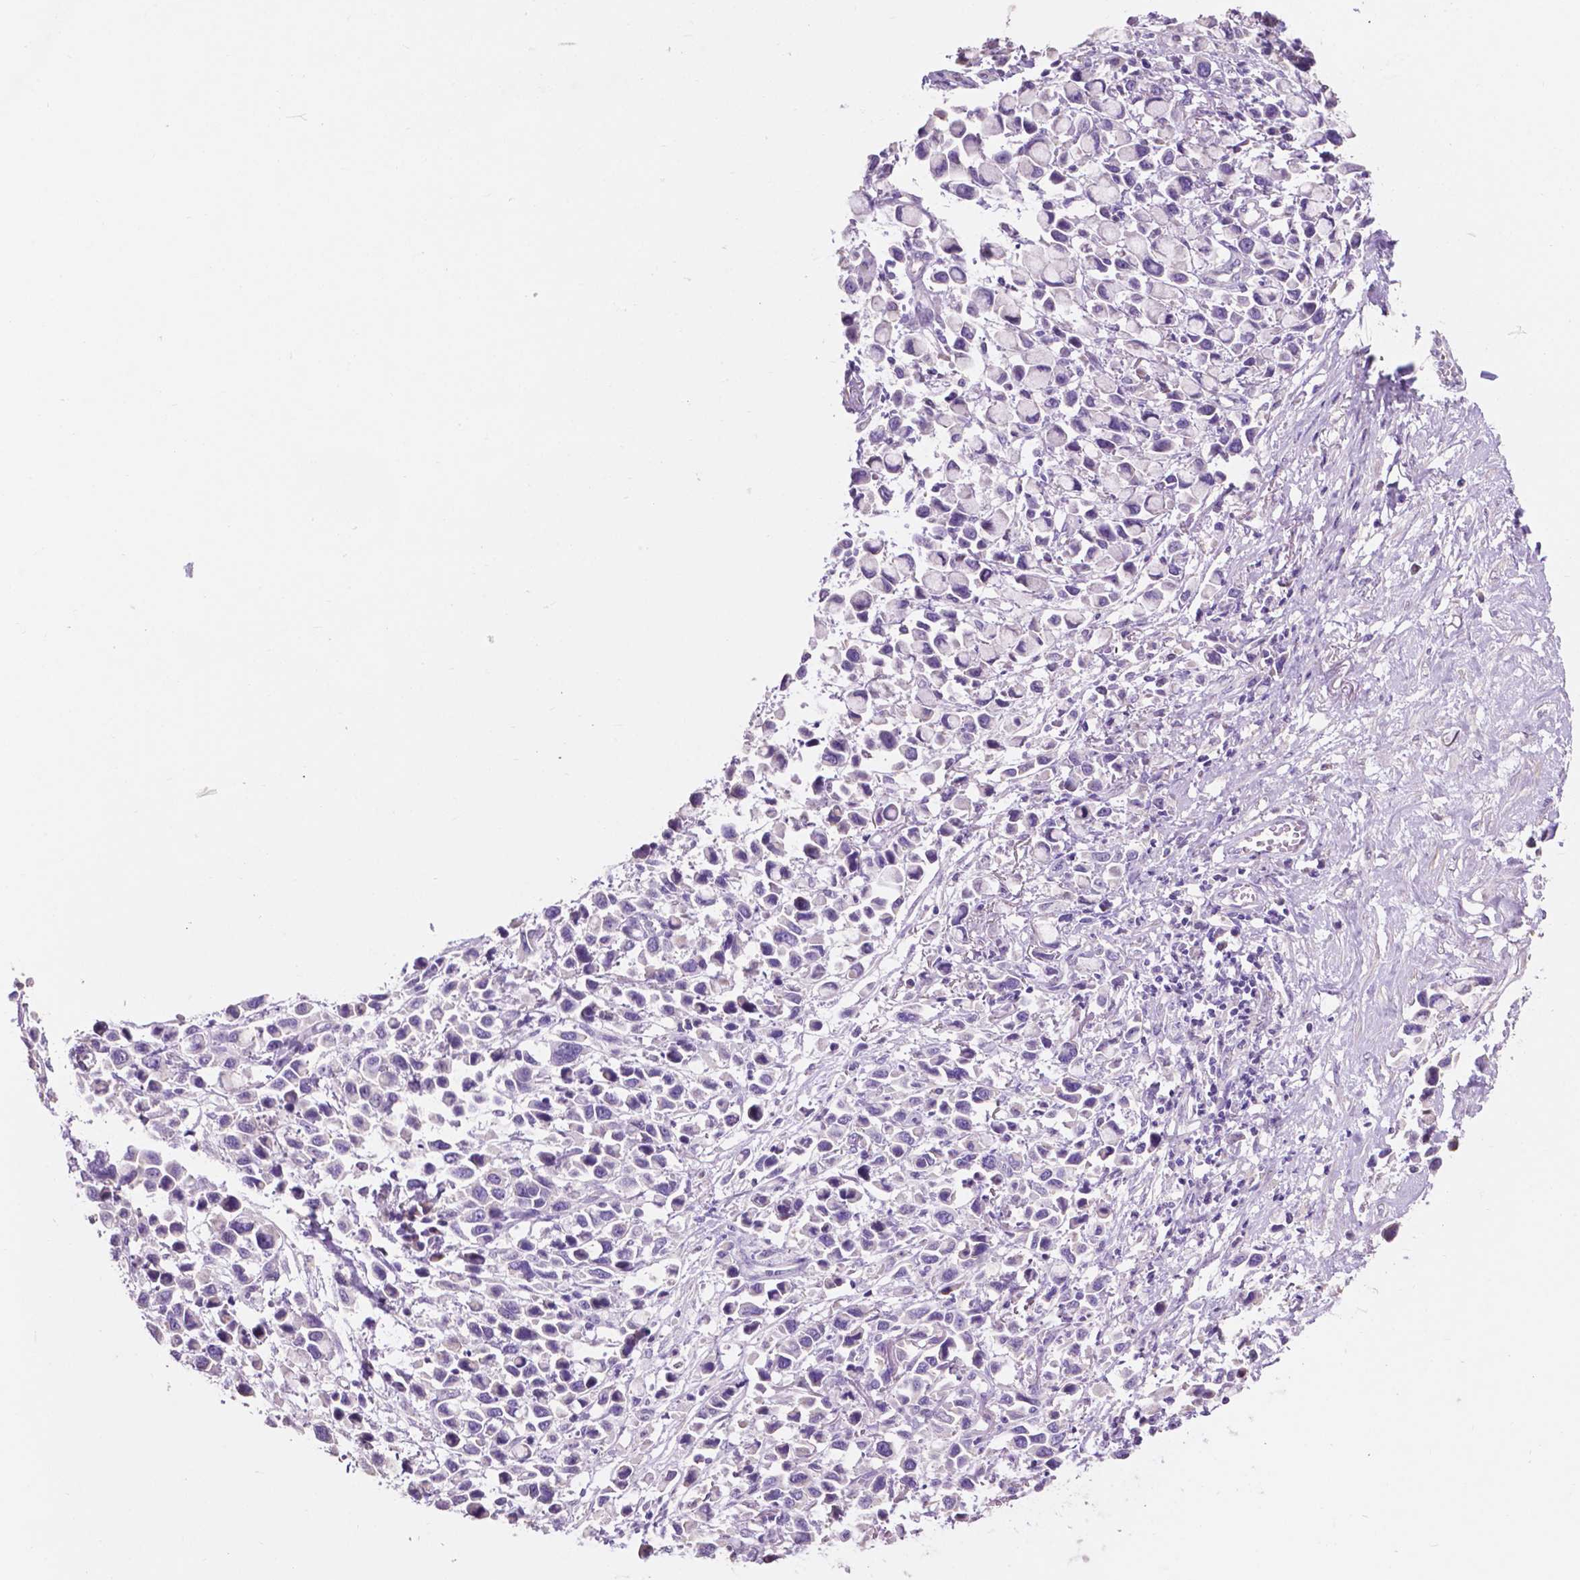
{"staining": {"intensity": "negative", "quantity": "none", "location": "none"}, "tissue": "stomach cancer", "cell_type": "Tumor cells", "image_type": "cancer", "snomed": [{"axis": "morphology", "description": "Adenocarcinoma, NOS"}, {"axis": "topography", "description": "Stomach"}], "caption": "Stomach adenocarcinoma stained for a protein using IHC shows no staining tumor cells.", "gene": "CLDN17", "patient": {"sex": "female", "age": 81}}